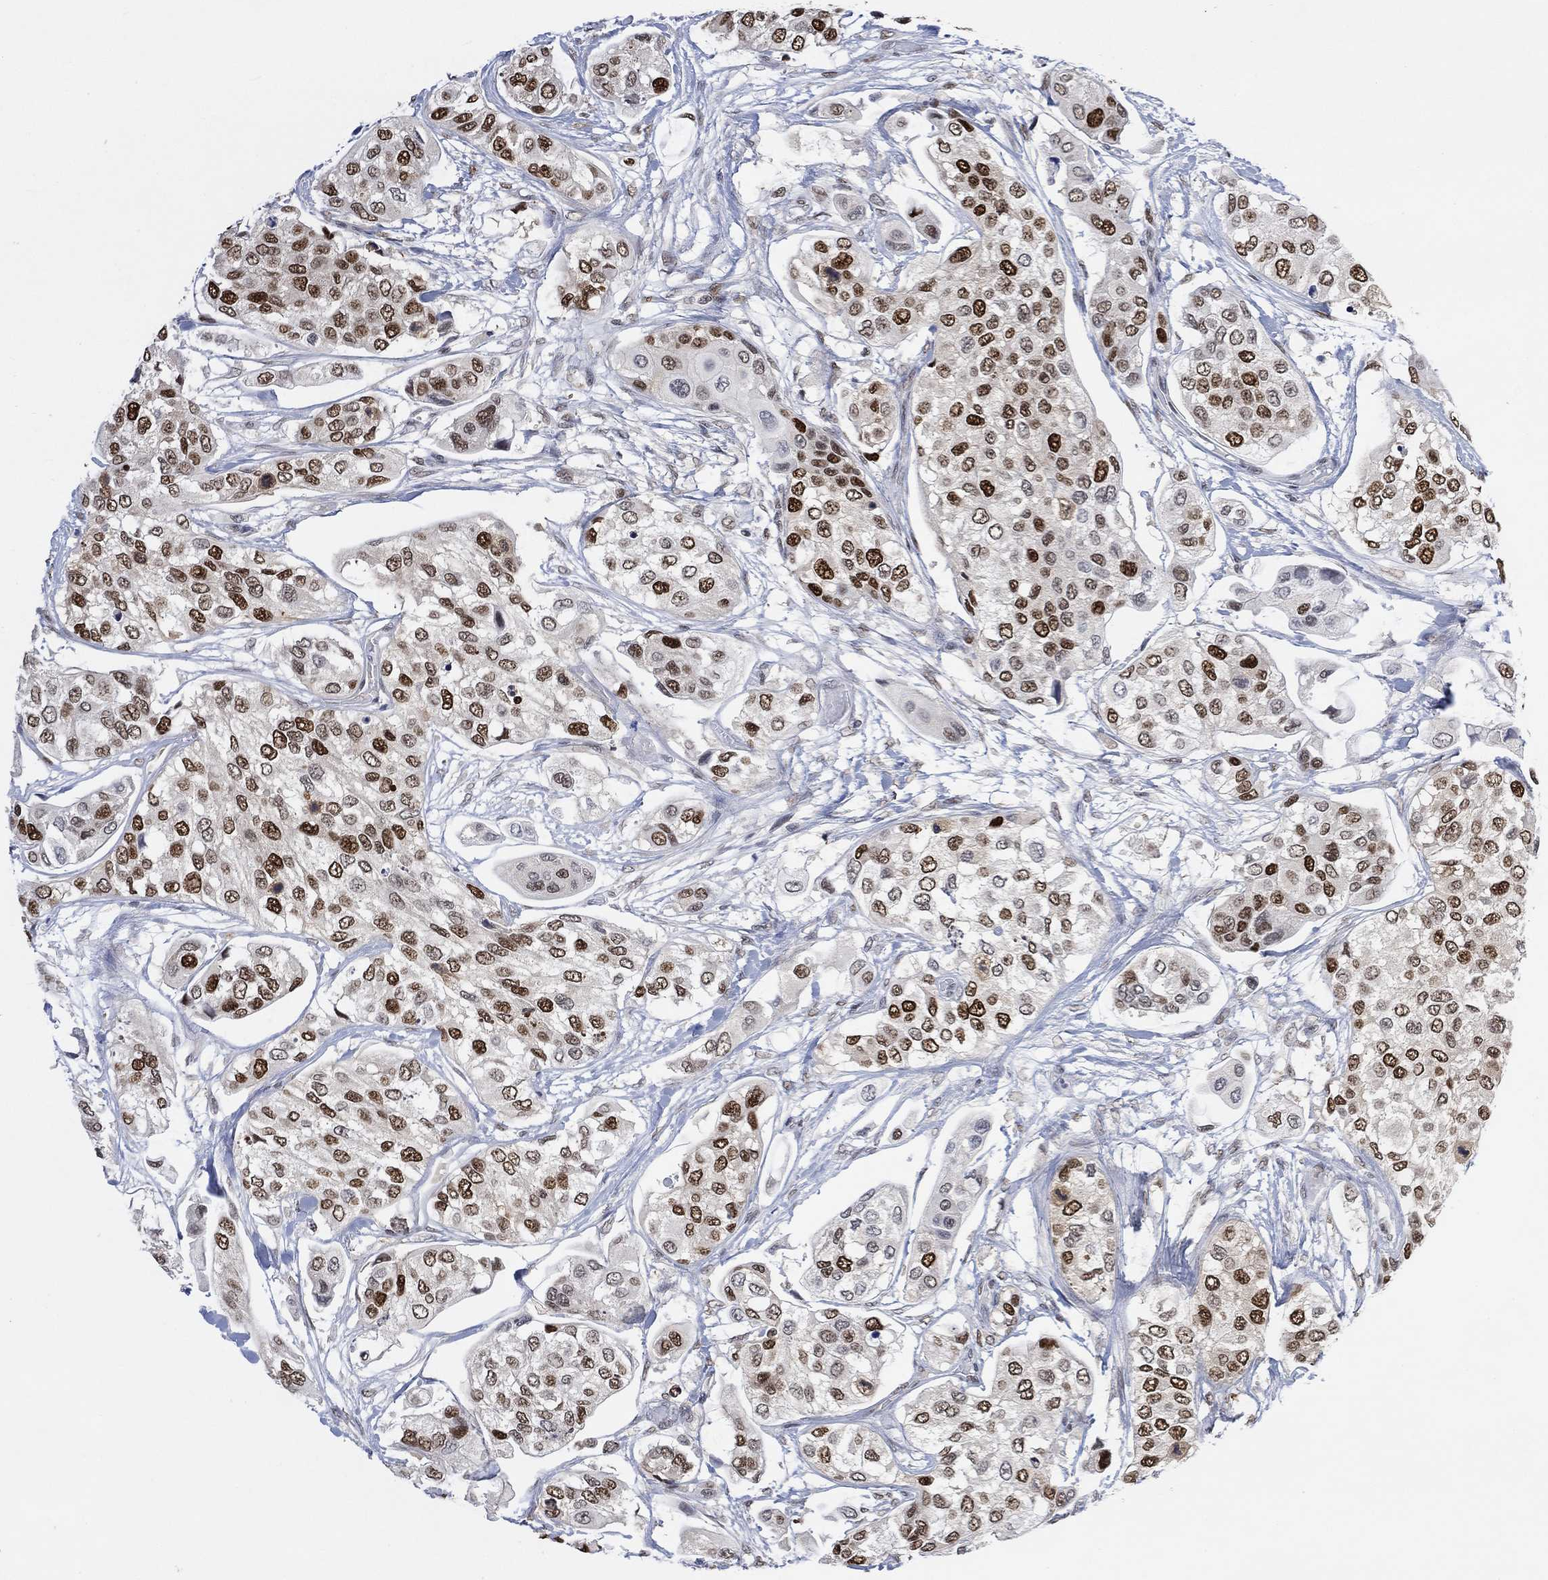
{"staining": {"intensity": "strong", "quantity": ">75%", "location": "nuclear"}, "tissue": "urothelial cancer", "cell_type": "Tumor cells", "image_type": "cancer", "snomed": [{"axis": "morphology", "description": "Urothelial carcinoma, High grade"}, {"axis": "topography", "description": "Urinary bladder"}], "caption": "Immunohistochemical staining of high-grade urothelial carcinoma demonstrates strong nuclear protein staining in about >75% of tumor cells. (Brightfield microscopy of DAB IHC at high magnification).", "gene": "RAD54L2", "patient": {"sex": "male", "age": 77}}